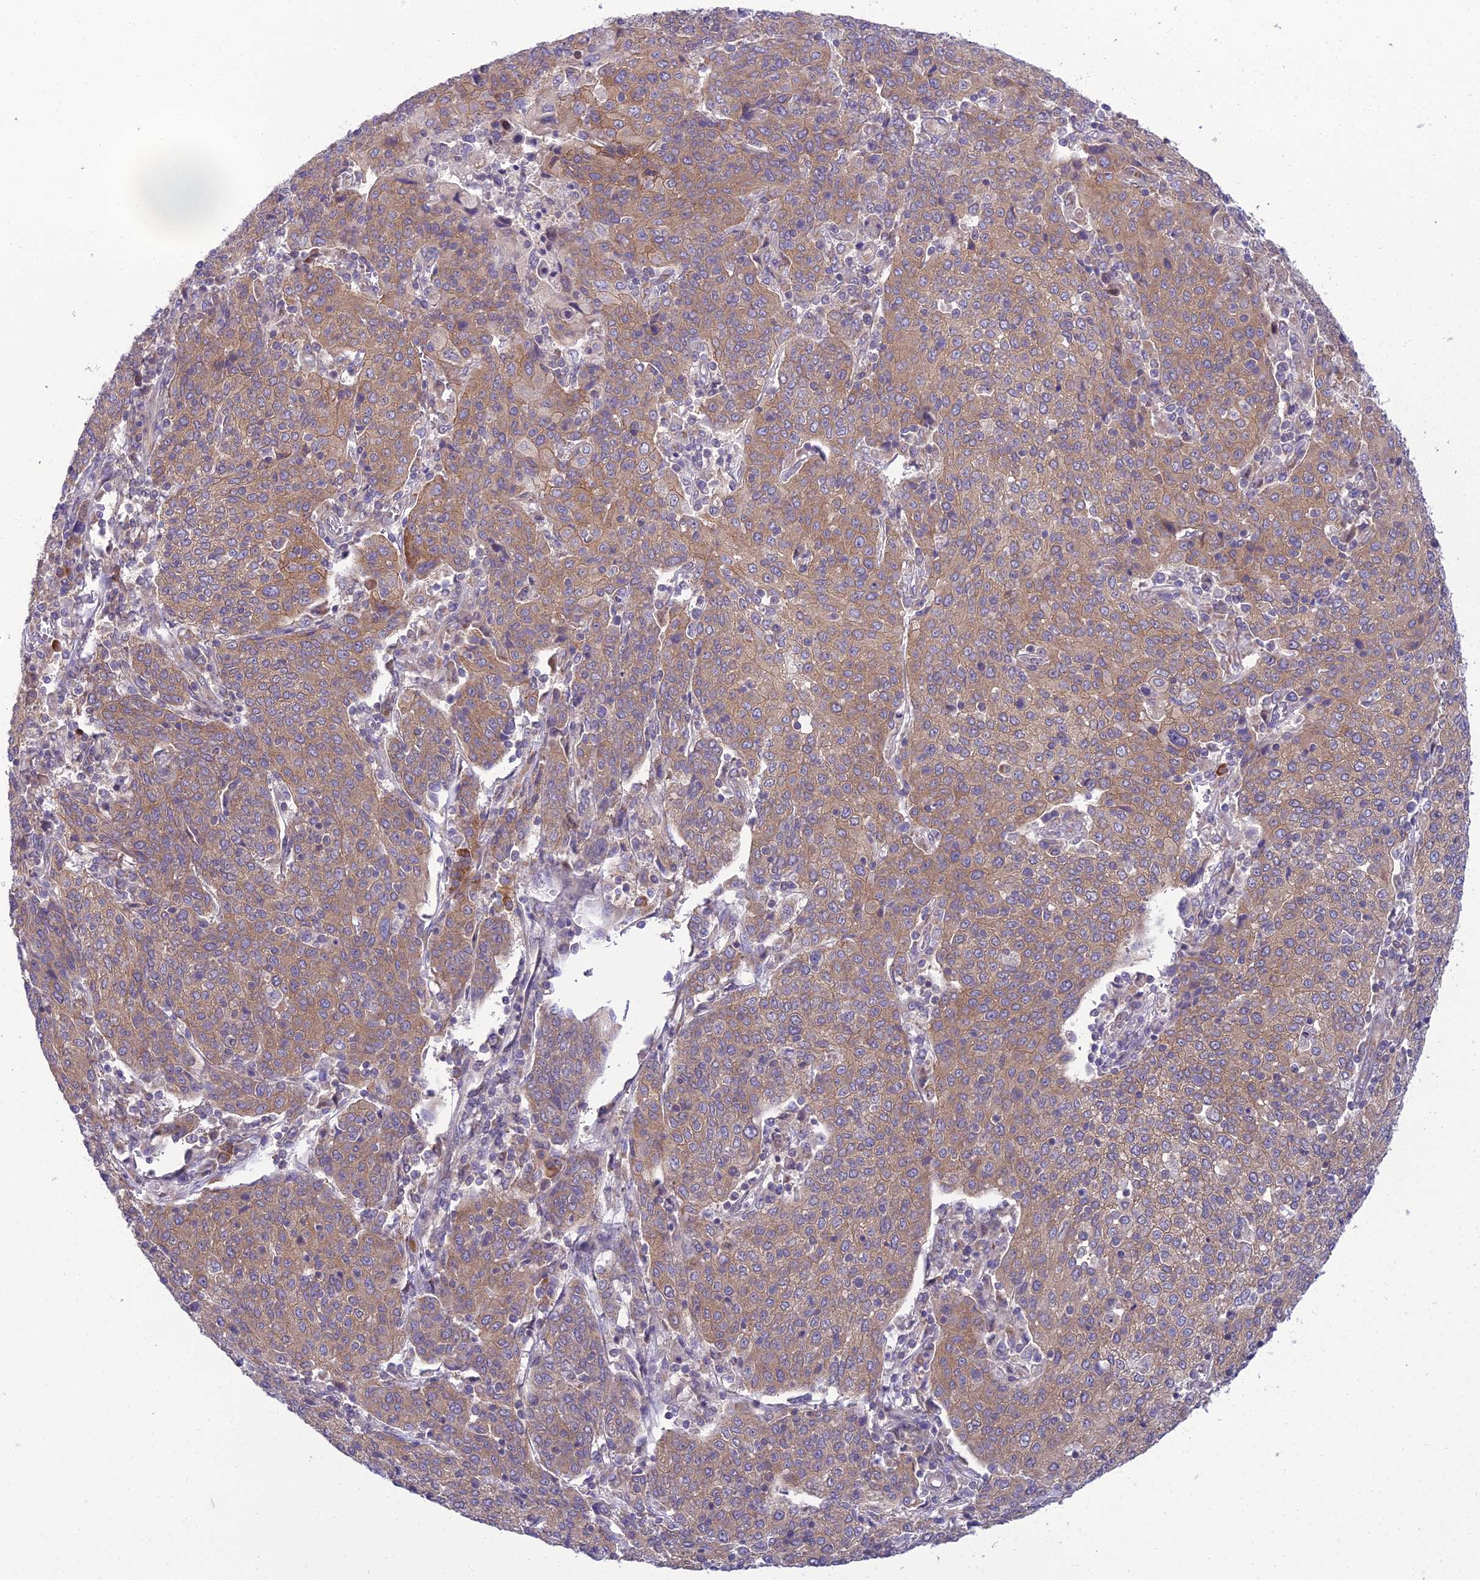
{"staining": {"intensity": "moderate", "quantity": "25%-75%", "location": "cytoplasmic/membranous"}, "tissue": "cervical cancer", "cell_type": "Tumor cells", "image_type": "cancer", "snomed": [{"axis": "morphology", "description": "Squamous cell carcinoma, NOS"}, {"axis": "topography", "description": "Cervix"}], "caption": "This is an image of IHC staining of cervical squamous cell carcinoma, which shows moderate positivity in the cytoplasmic/membranous of tumor cells.", "gene": "CLCN7", "patient": {"sex": "female", "age": 67}}